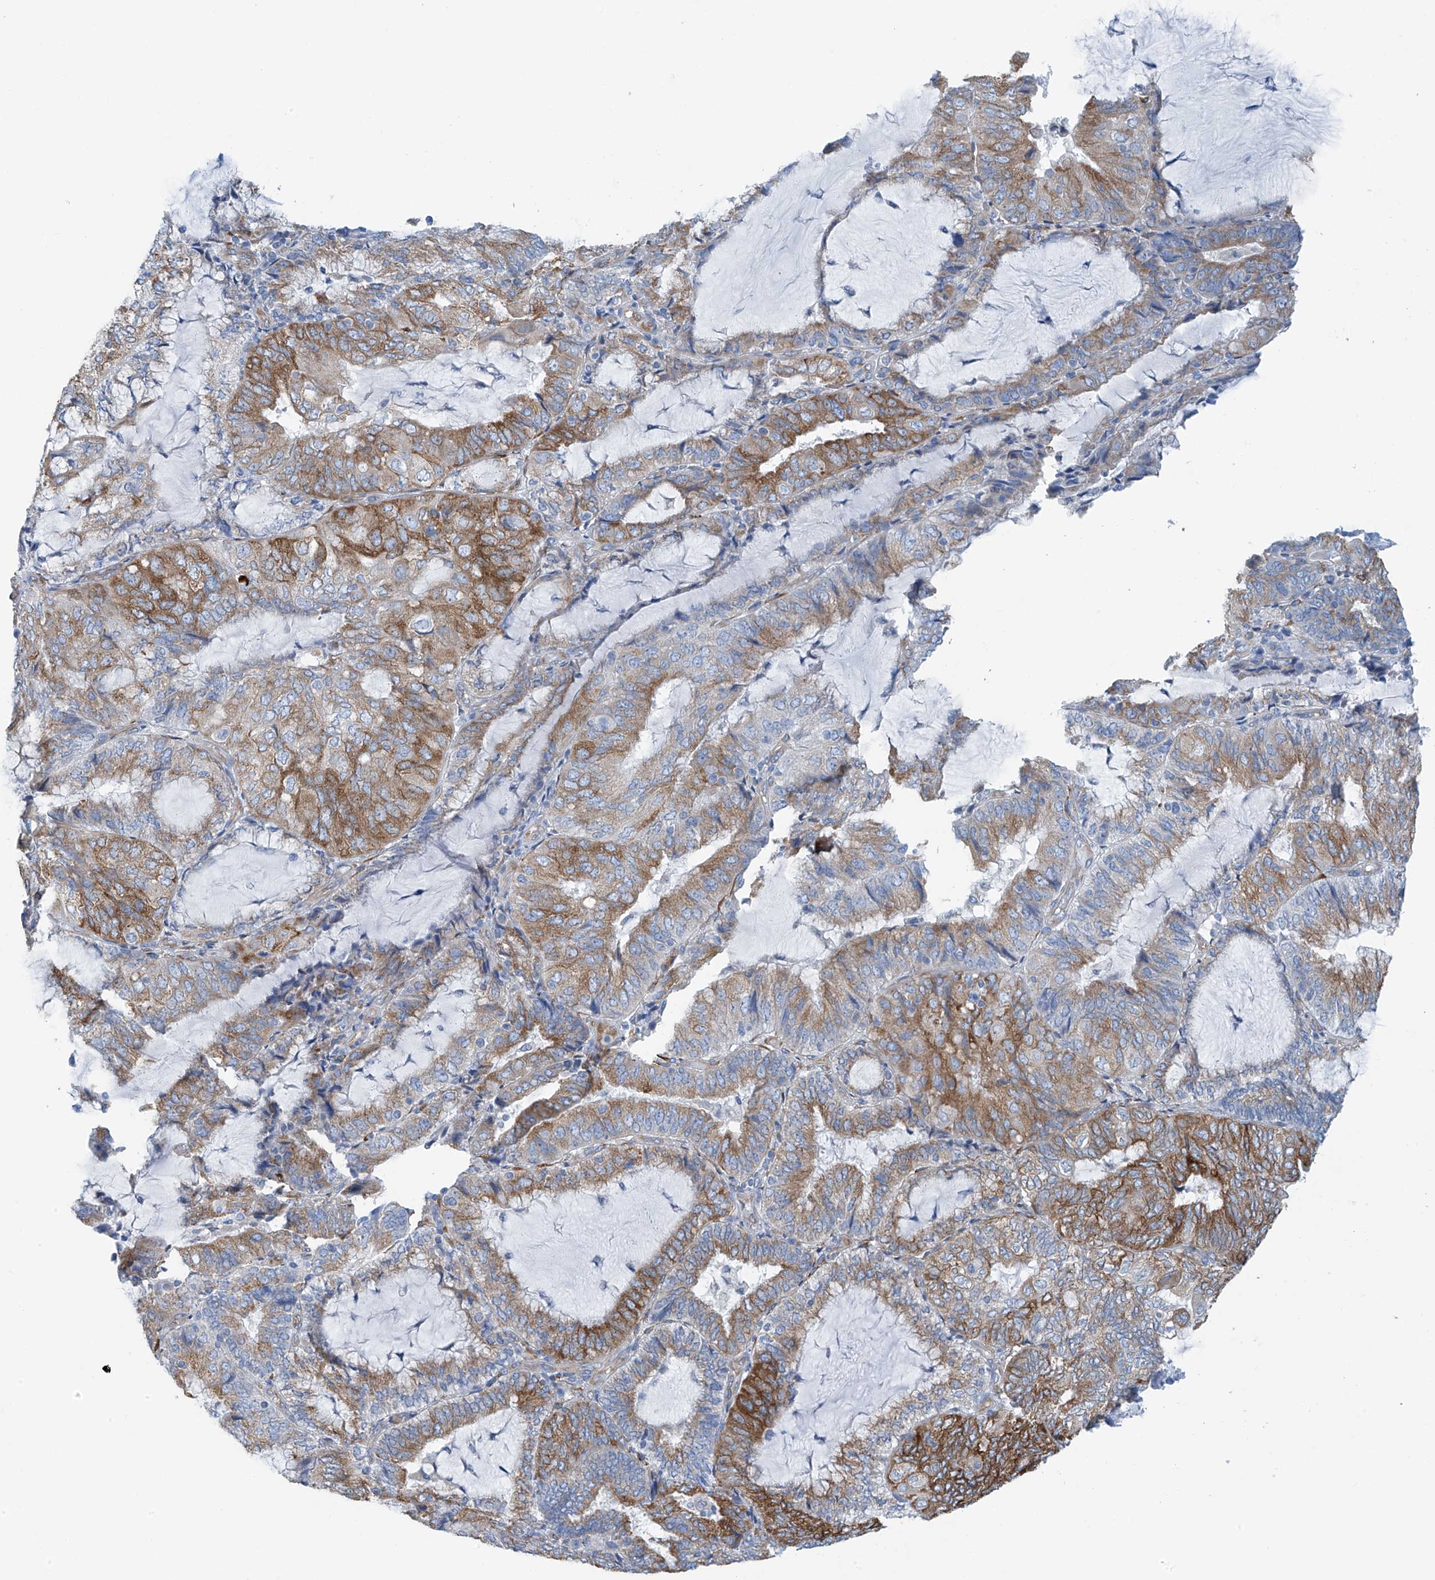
{"staining": {"intensity": "moderate", "quantity": ">75%", "location": "cytoplasmic/membranous"}, "tissue": "endometrial cancer", "cell_type": "Tumor cells", "image_type": "cancer", "snomed": [{"axis": "morphology", "description": "Adenocarcinoma, NOS"}, {"axis": "topography", "description": "Endometrium"}], "caption": "Immunohistochemical staining of endometrial adenocarcinoma exhibits moderate cytoplasmic/membranous protein staining in approximately >75% of tumor cells.", "gene": "RCN2", "patient": {"sex": "female", "age": 81}}